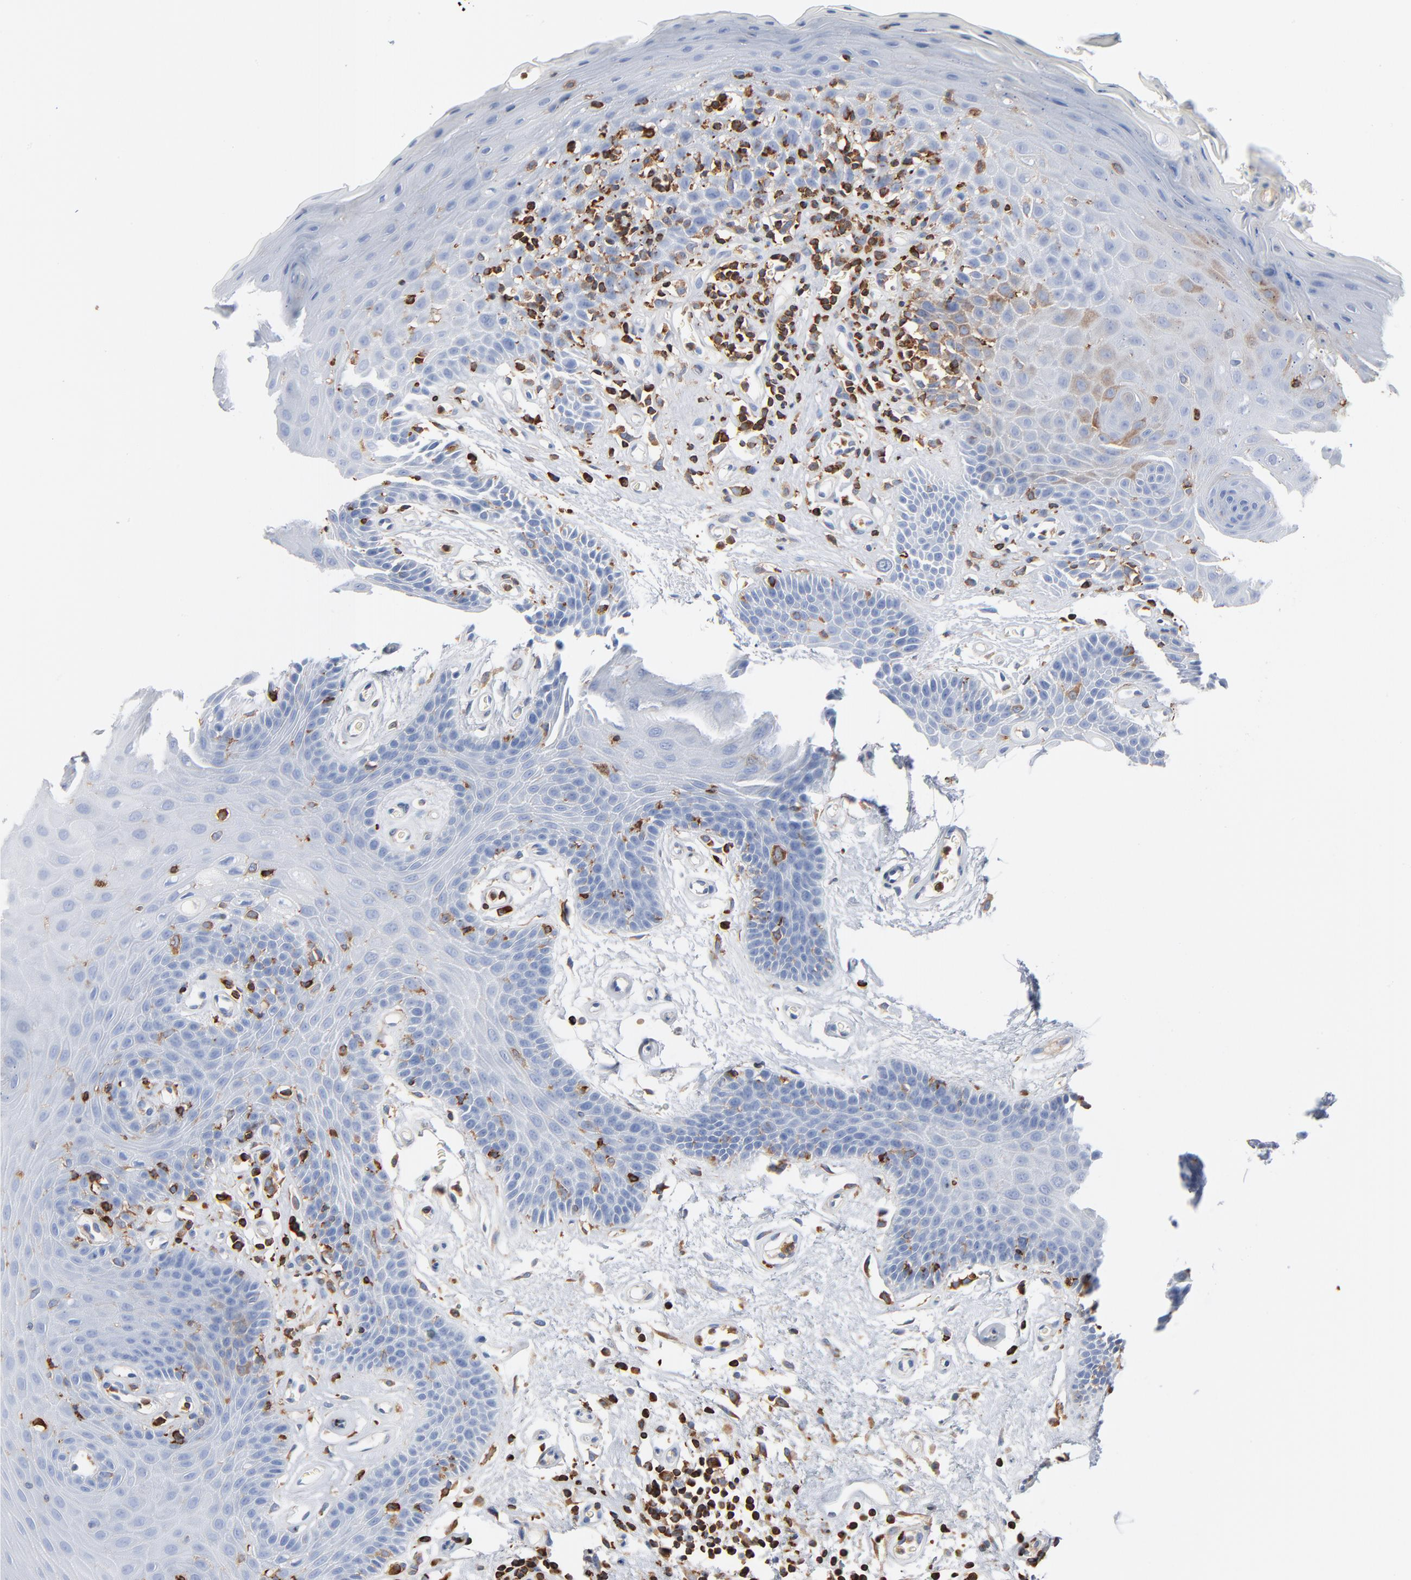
{"staining": {"intensity": "negative", "quantity": "none", "location": "none"}, "tissue": "oral mucosa", "cell_type": "Squamous epithelial cells", "image_type": "normal", "snomed": [{"axis": "morphology", "description": "Normal tissue, NOS"}, {"axis": "morphology", "description": "Squamous cell carcinoma, NOS"}, {"axis": "topography", "description": "Skeletal muscle"}, {"axis": "topography", "description": "Oral tissue"}, {"axis": "topography", "description": "Head-Neck"}], "caption": "DAB (3,3'-diaminobenzidine) immunohistochemical staining of normal human oral mucosa reveals no significant staining in squamous epithelial cells.", "gene": "SH3KBP1", "patient": {"sex": "male", "age": 71}}